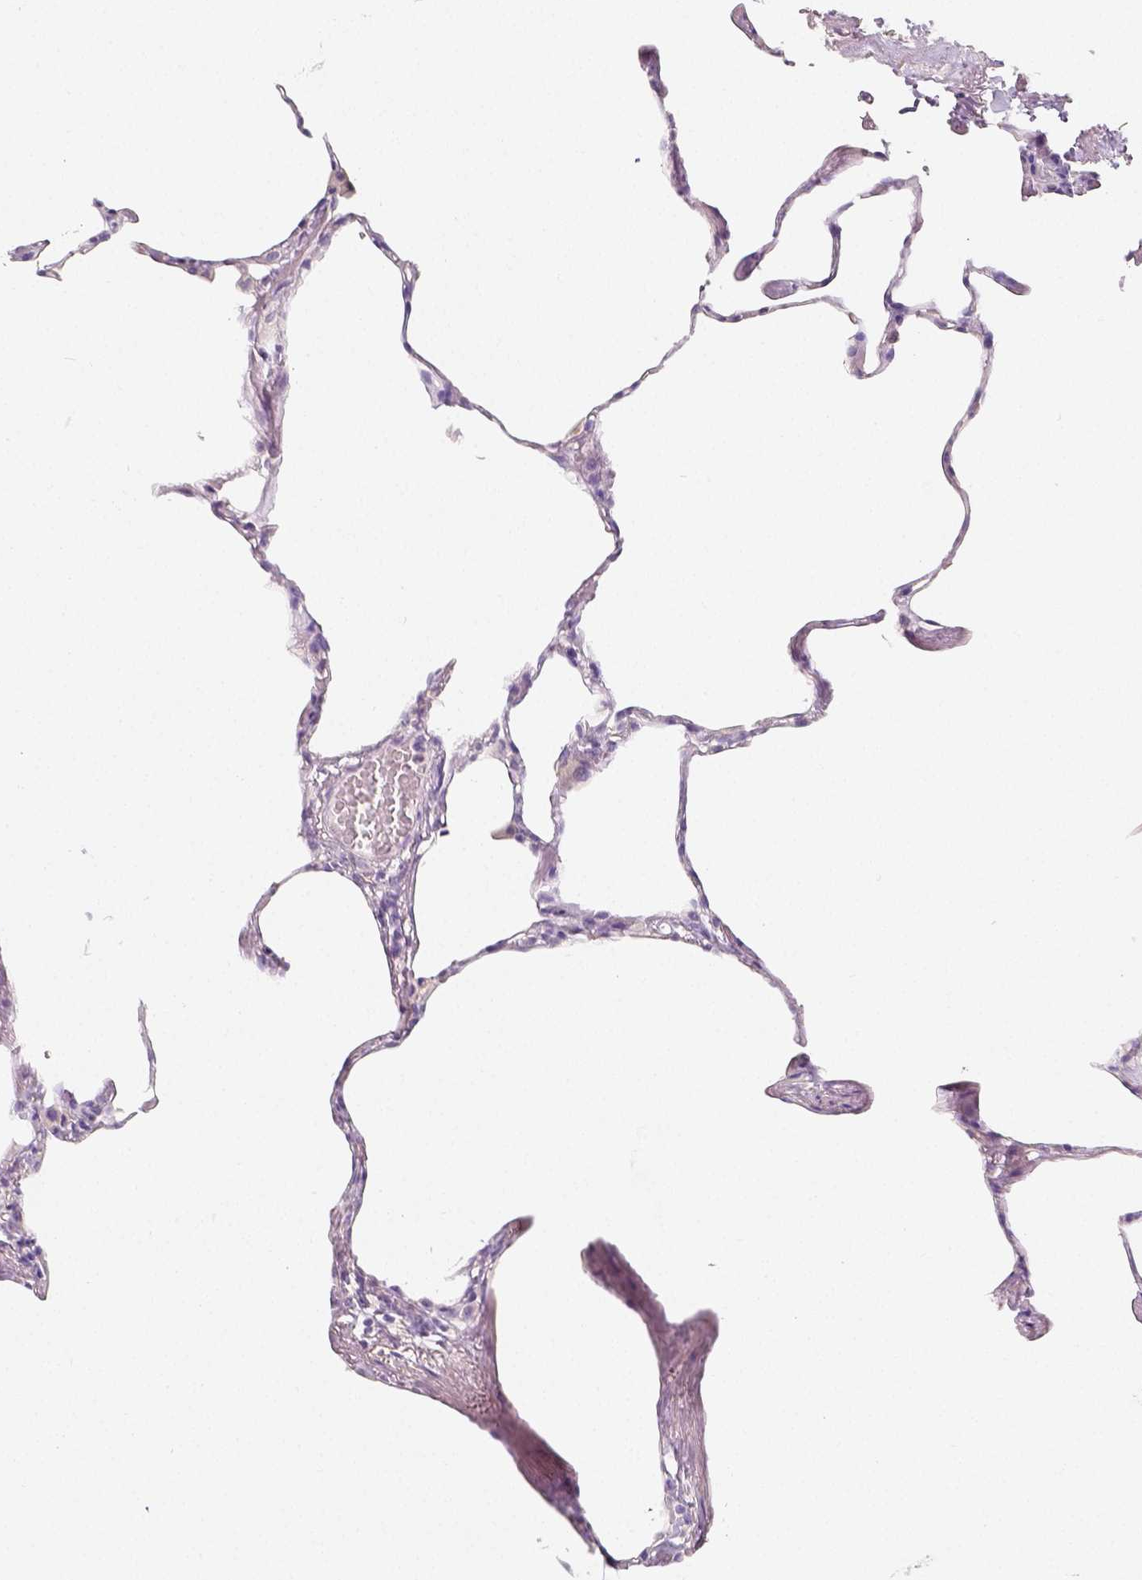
{"staining": {"intensity": "negative", "quantity": "none", "location": "none"}, "tissue": "lung", "cell_type": "Alveolar cells", "image_type": "normal", "snomed": [{"axis": "morphology", "description": "Normal tissue, NOS"}, {"axis": "topography", "description": "Lung"}], "caption": "Alveolar cells show no significant protein positivity in benign lung.", "gene": "THY1", "patient": {"sex": "male", "age": 65}}